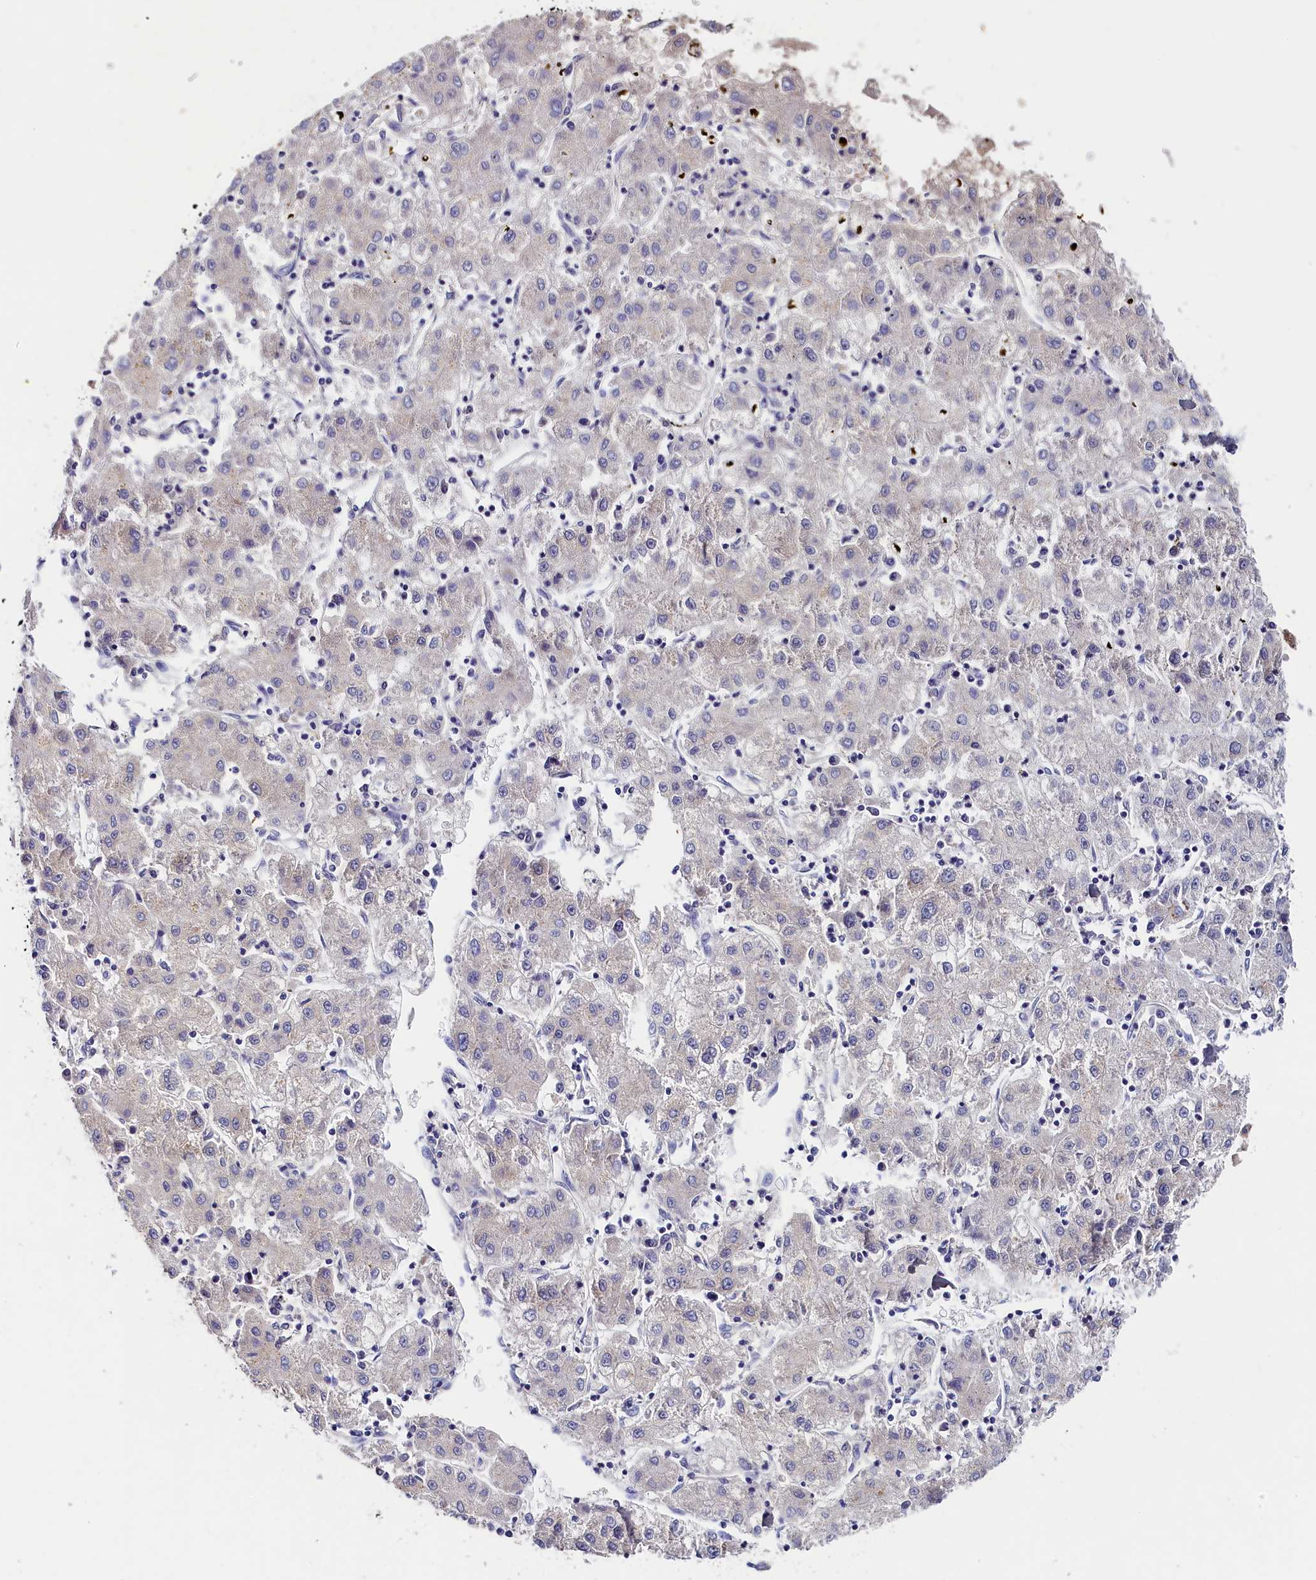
{"staining": {"intensity": "negative", "quantity": "none", "location": "none"}, "tissue": "liver cancer", "cell_type": "Tumor cells", "image_type": "cancer", "snomed": [{"axis": "morphology", "description": "Carcinoma, Hepatocellular, NOS"}, {"axis": "topography", "description": "Liver"}], "caption": "There is no significant expression in tumor cells of liver hepatocellular carcinoma.", "gene": "ST7L", "patient": {"sex": "male", "age": 72}}